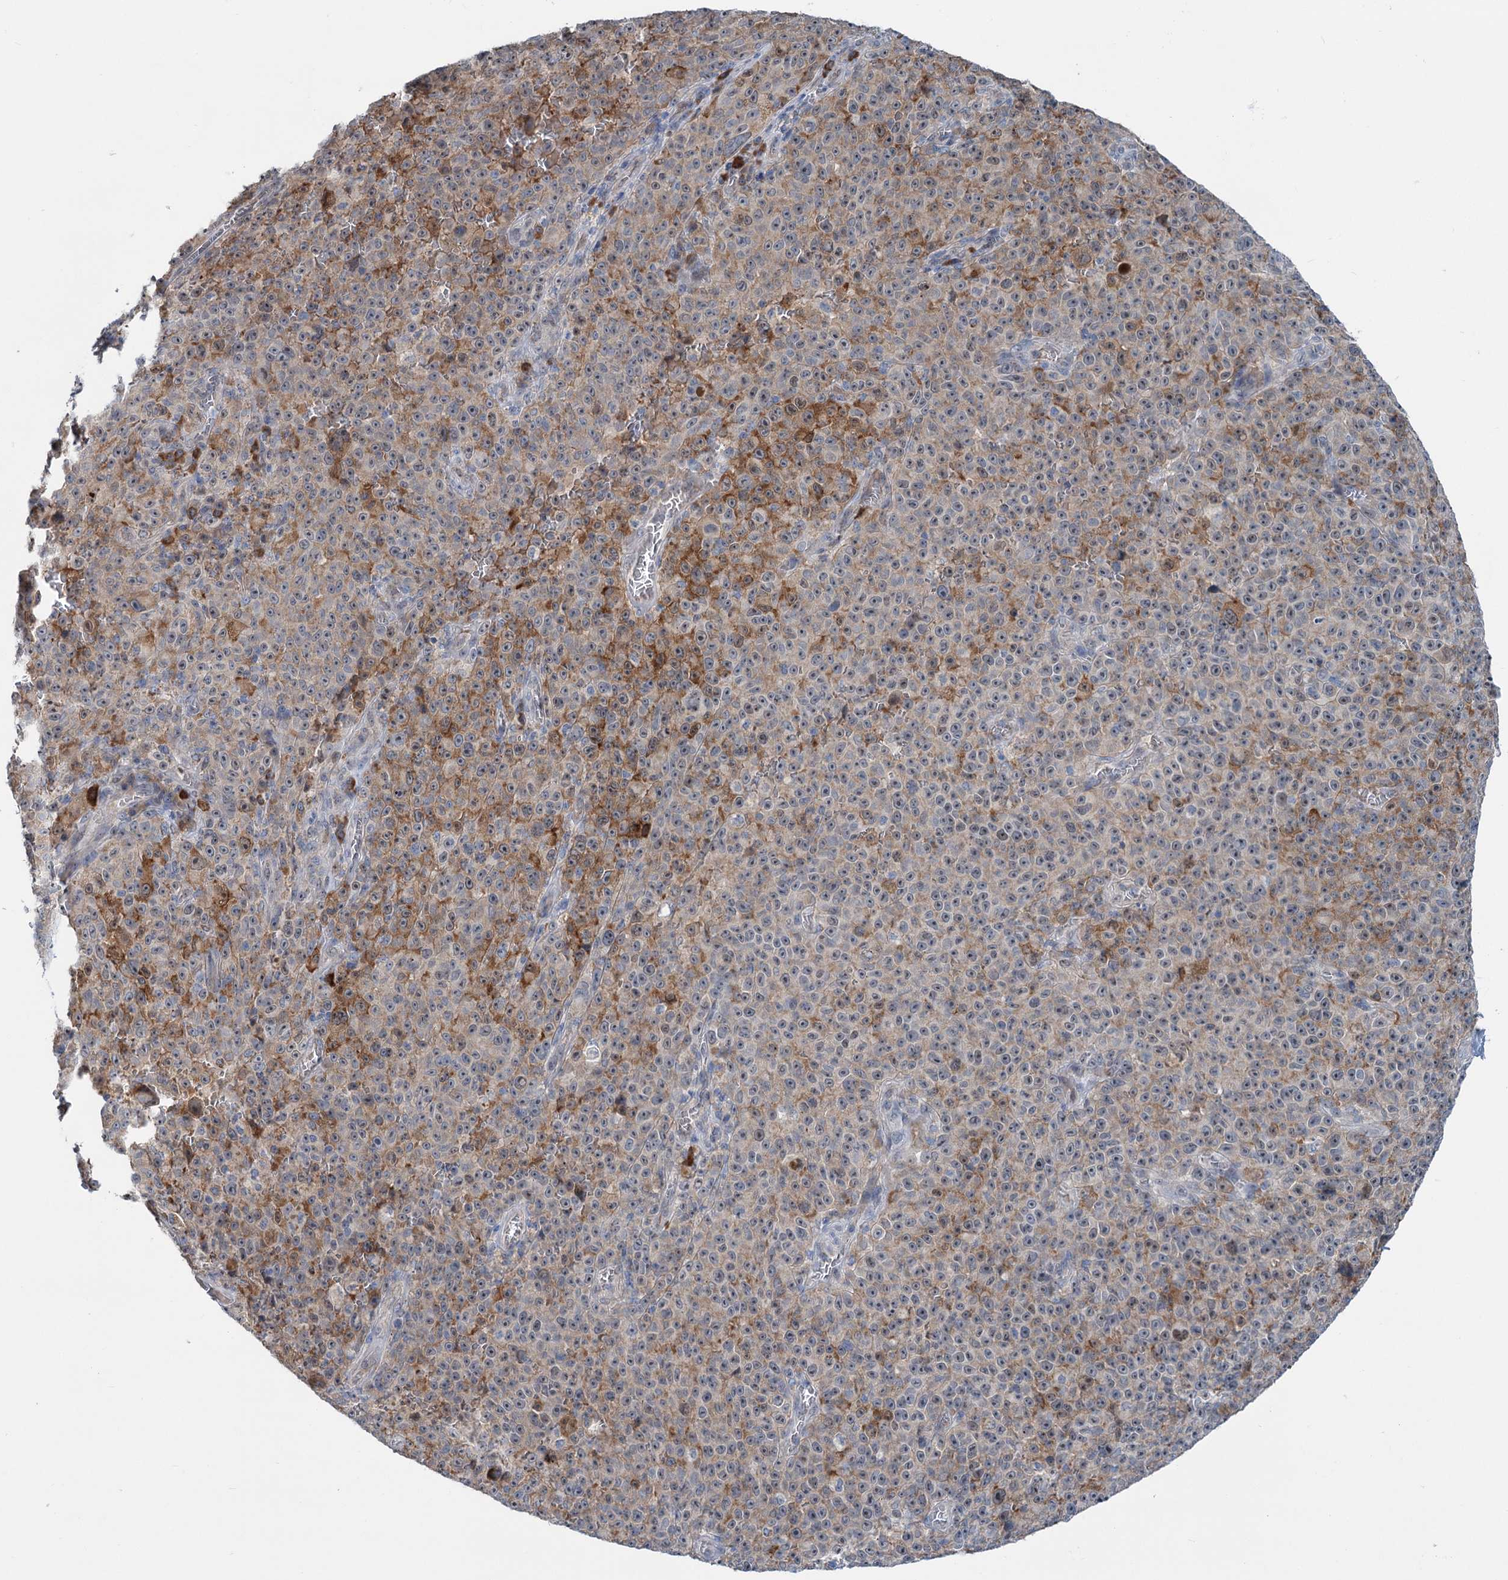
{"staining": {"intensity": "moderate", "quantity": "25%-75%", "location": "cytoplasmic/membranous"}, "tissue": "melanoma", "cell_type": "Tumor cells", "image_type": "cancer", "snomed": [{"axis": "morphology", "description": "Malignant melanoma, NOS"}, {"axis": "topography", "description": "Skin"}], "caption": "Tumor cells reveal medium levels of moderate cytoplasmic/membranous staining in about 25%-75% of cells in human melanoma. (brown staining indicates protein expression, while blue staining denotes nuclei).", "gene": "LPIN1", "patient": {"sex": "female", "age": 82}}